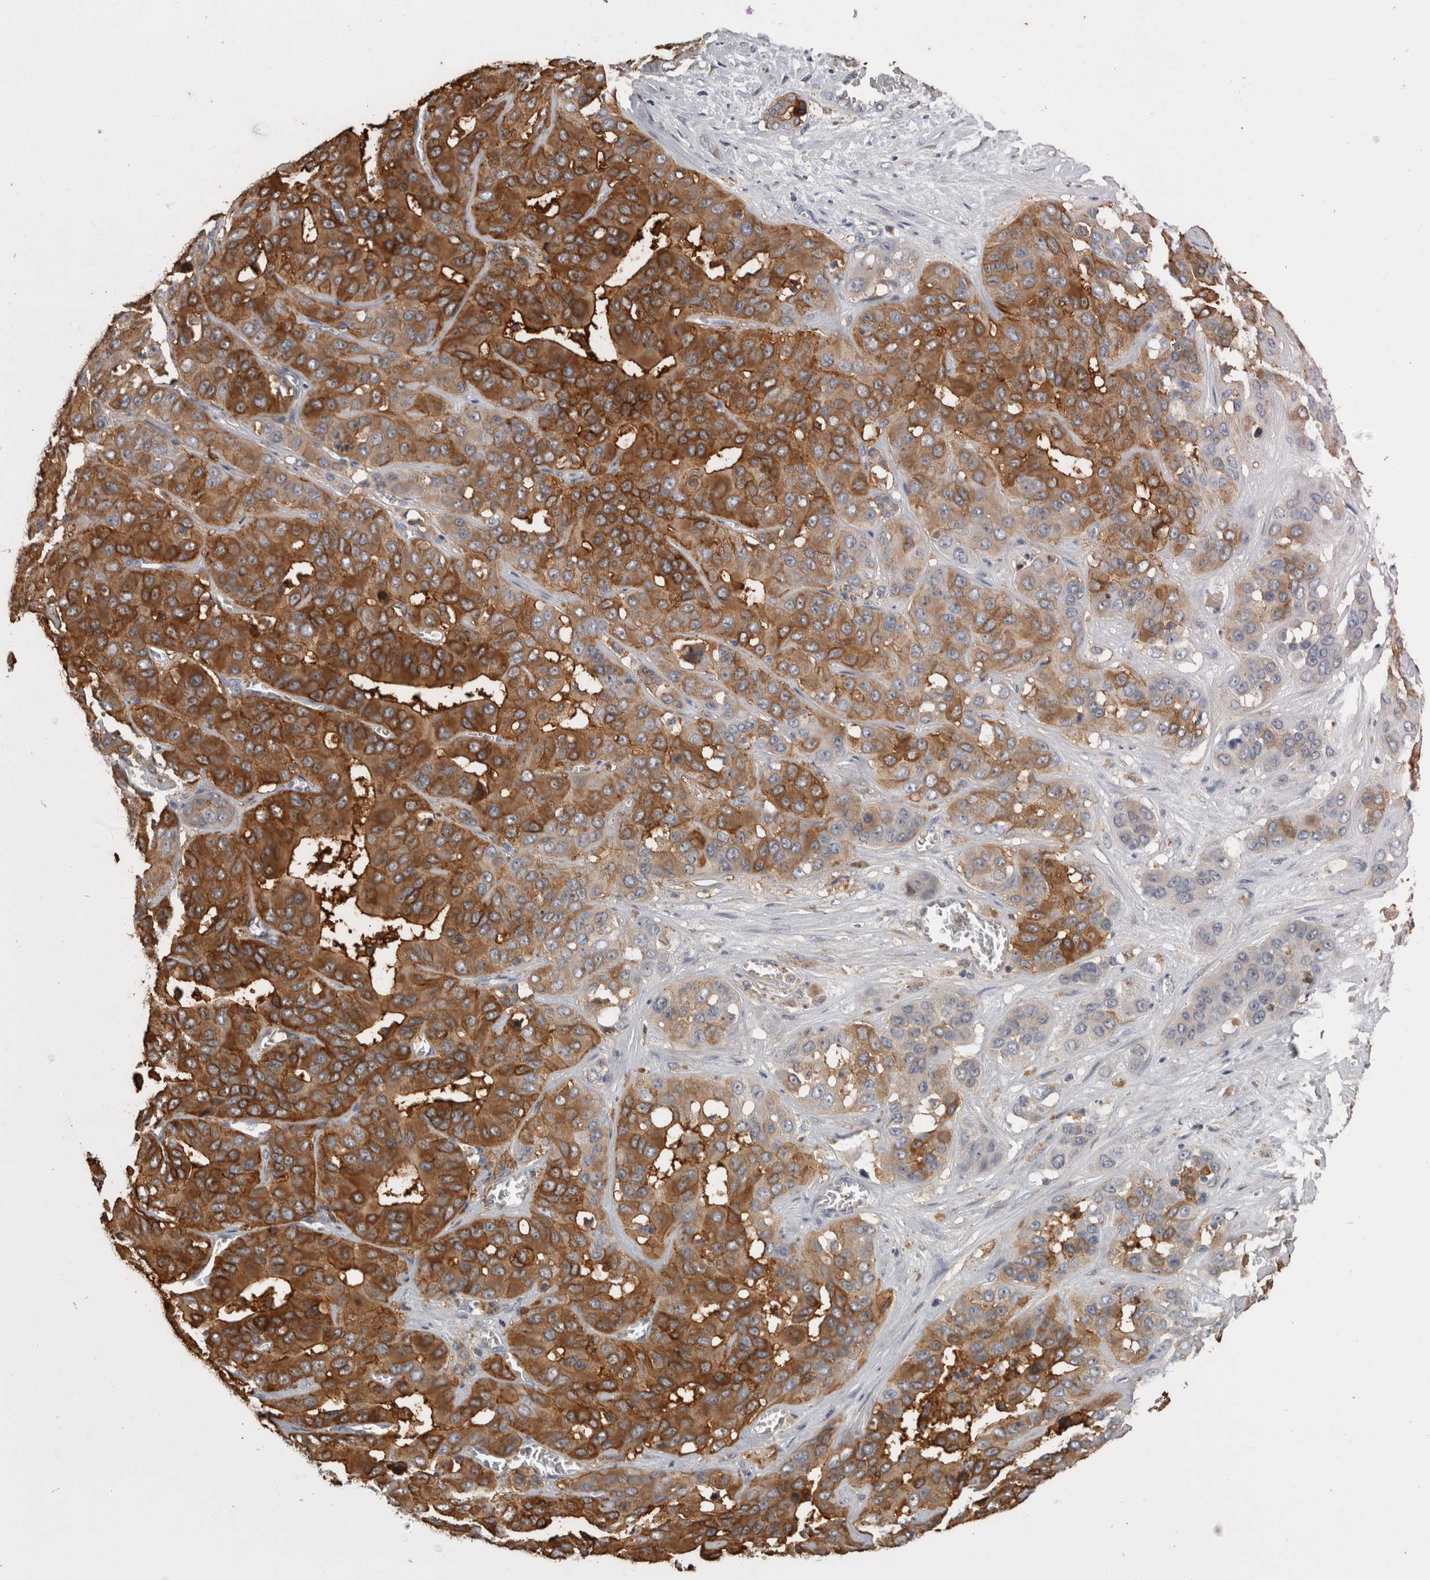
{"staining": {"intensity": "strong", "quantity": ">75%", "location": "cytoplasmic/membranous"}, "tissue": "liver cancer", "cell_type": "Tumor cells", "image_type": "cancer", "snomed": [{"axis": "morphology", "description": "Cholangiocarcinoma"}, {"axis": "topography", "description": "Liver"}], "caption": "Immunohistochemistry (IHC) of liver cancer displays high levels of strong cytoplasmic/membranous staining in about >75% of tumor cells. The staining is performed using DAB (3,3'-diaminobenzidine) brown chromogen to label protein expression. The nuclei are counter-stained blue using hematoxylin.", "gene": "ANXA13", "patient": {"sex": "female", "age": 52}}